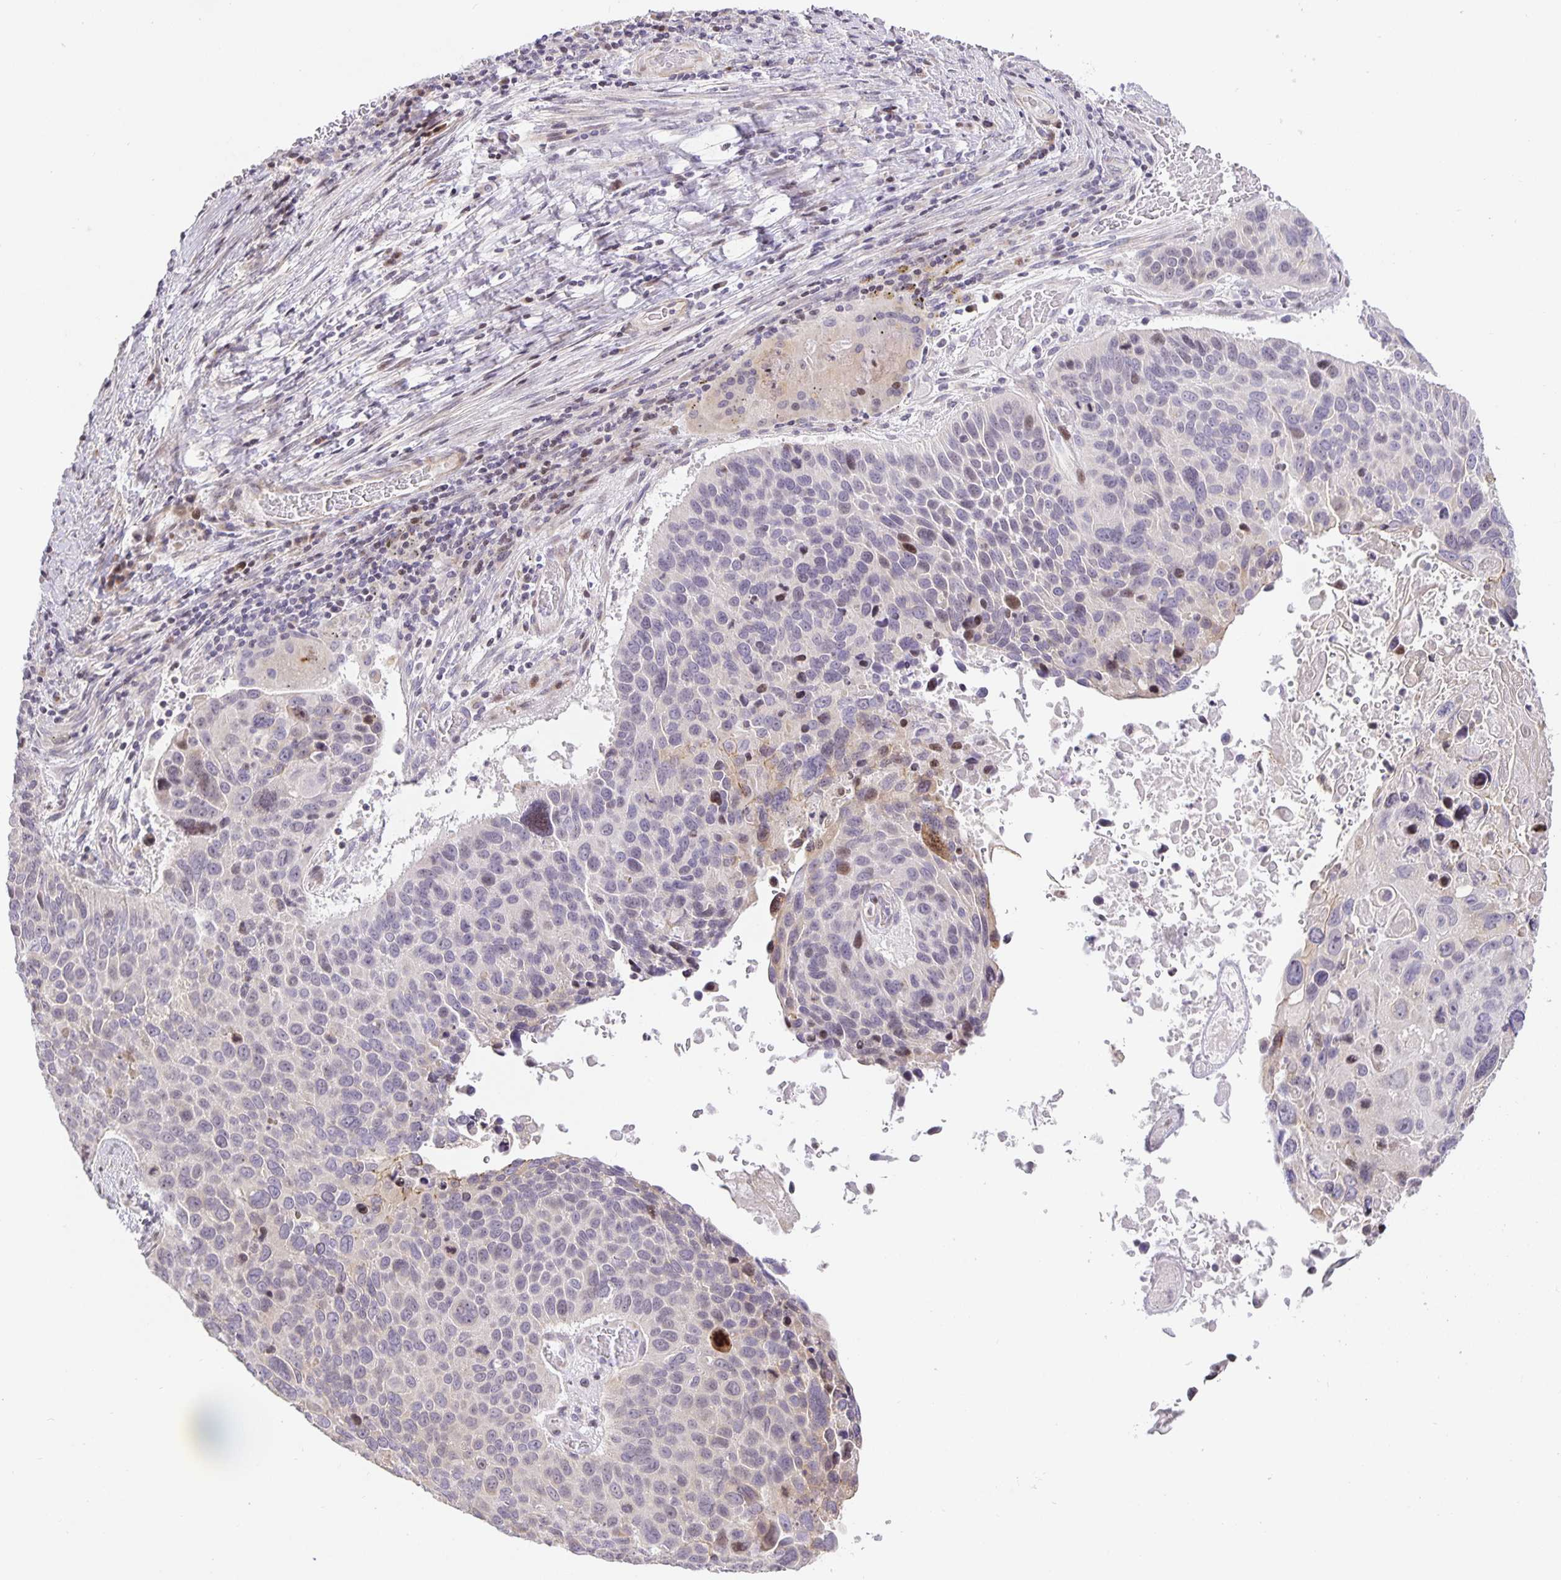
{"staining": {"intensity": "weak", "quantity": "<25%", "location": "cytoplasmic/membranous,nuclear"}, "tissue": "lung cancer", "cell_type": "Tumor cells", "image_type": "cancer", "snomed": [{"axis": "morphology", "description": "Squamous cell carcinoma, NOS"}, {"axis": "topography", "description": "Lung"}], "caption": "There is no significant expression in tumor cells of lung squamous cell carcinoma.", "gene": "TJP3", "patient": {"sex": "male", "age": 68}}